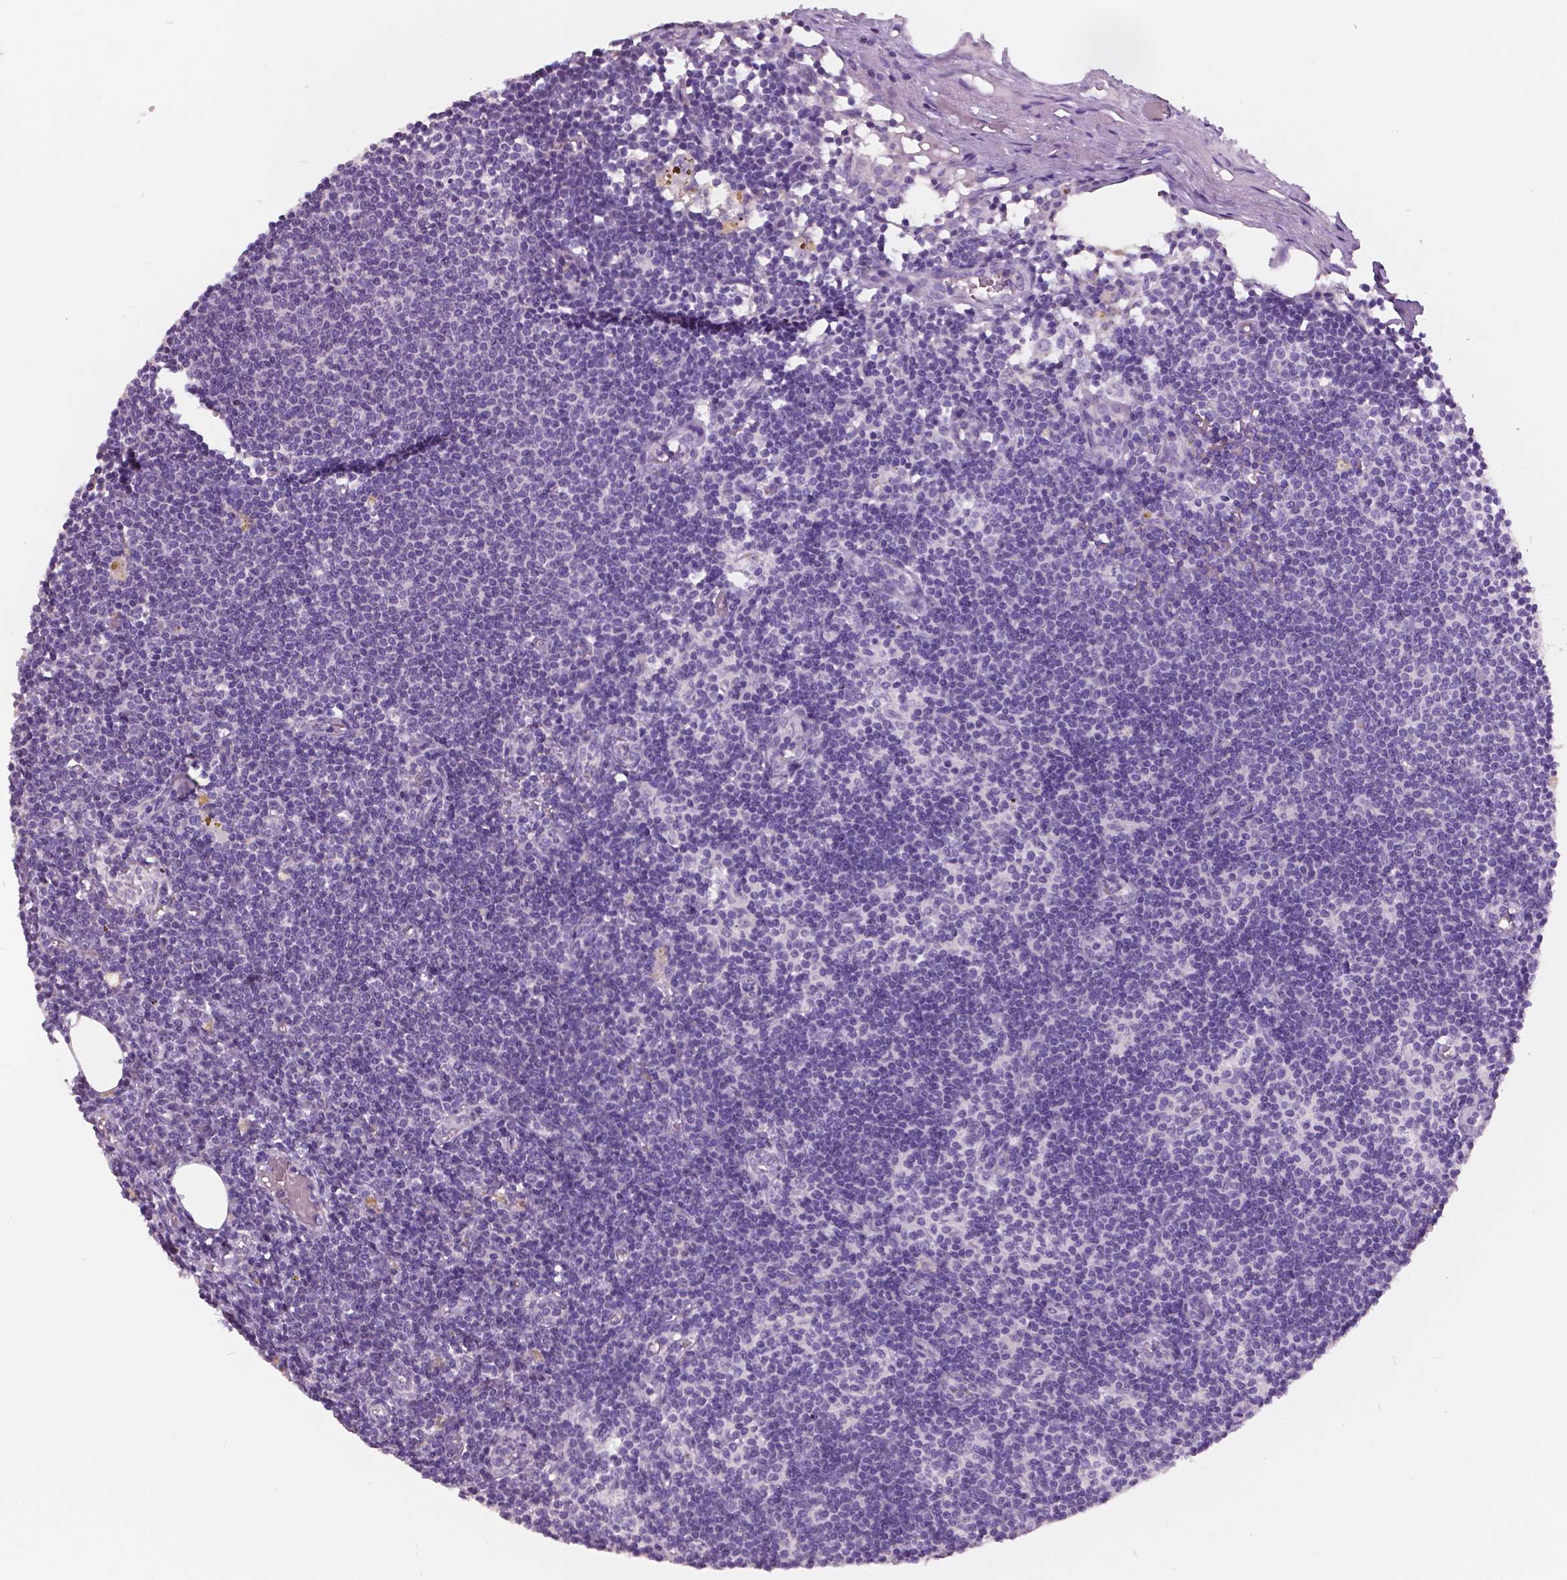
{"staining": {"intensity": "negative", "quantity": "none", "location": "none"}, "tissue": "lymph node", "cell_type": "Non-germinal center cells", "image_type": "normal", "snomed": [{"axis": "morphology", "description": "Normal tissue, NOS"}, {"axis": "topography", "description": "Lymph node"}], "caption": "Immunohistochemistry photomicrograph of benign lymph node: human lymph node stained with DAB (3,3'-diaminobenzidine) shows no significant protein positivity in non-germinal center cells.", "gene": "GRIN2A", "patient": {"sex": "female", "age": 69}}